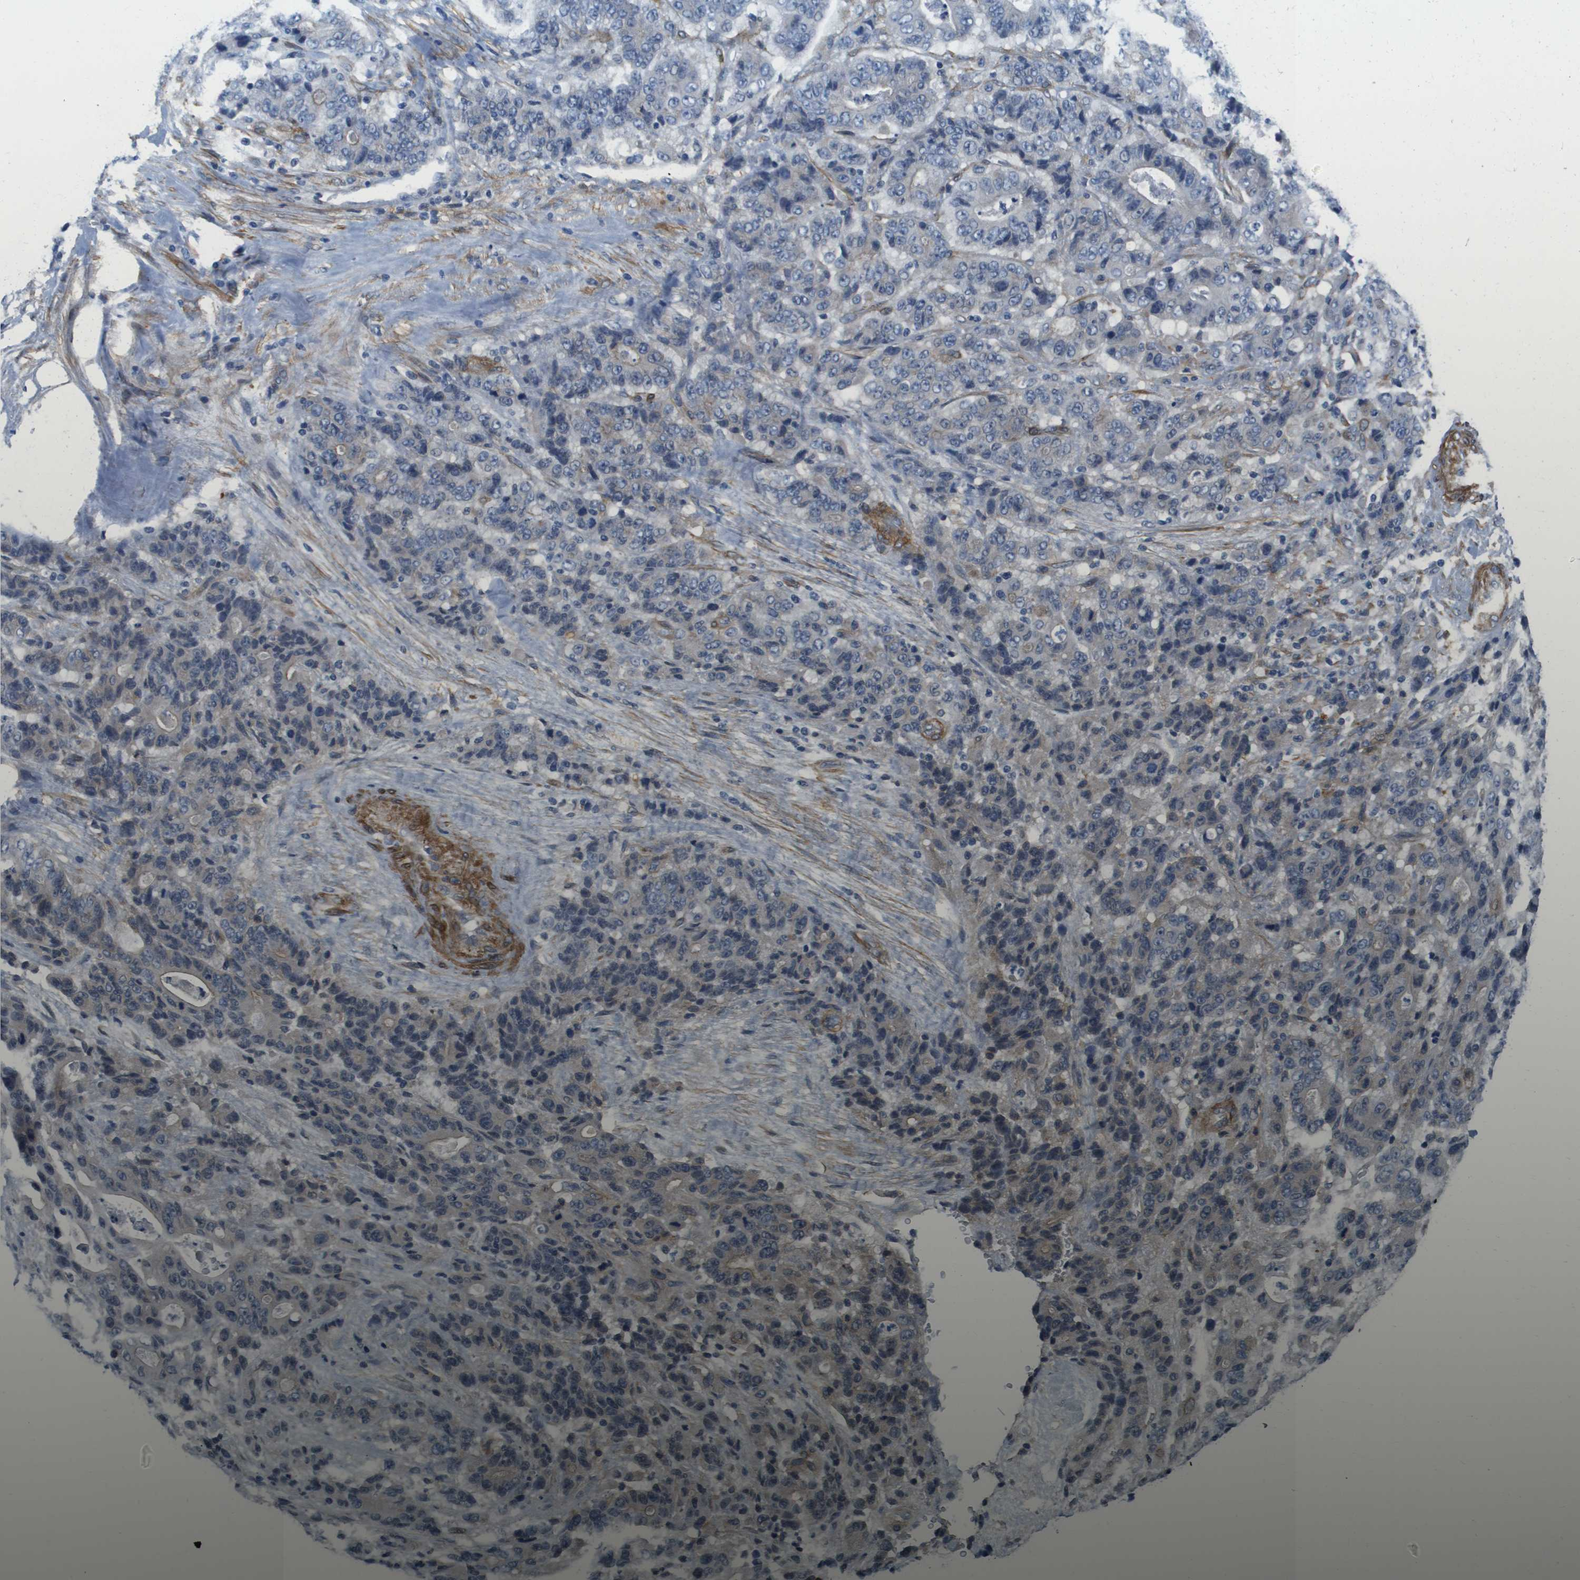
{"staining": {"intensity": "negative", "quantity": "none", "location": "none"}, "tissue": "stomach cancer", "cell_type": "Tumor cells", "image_type": "cancer", "snomed": [{"axis": "morphology", "description": "Adenocarcinoma, NOS"}, {"axis": "topography", "description": "Stomach"}], "caption": "The immunohistochemistry photomicrograph has no significant staining in tumor cells of stomach cancer tissue.", "gene": "LPP", "patient": {"sex": "female", "age": 73}}